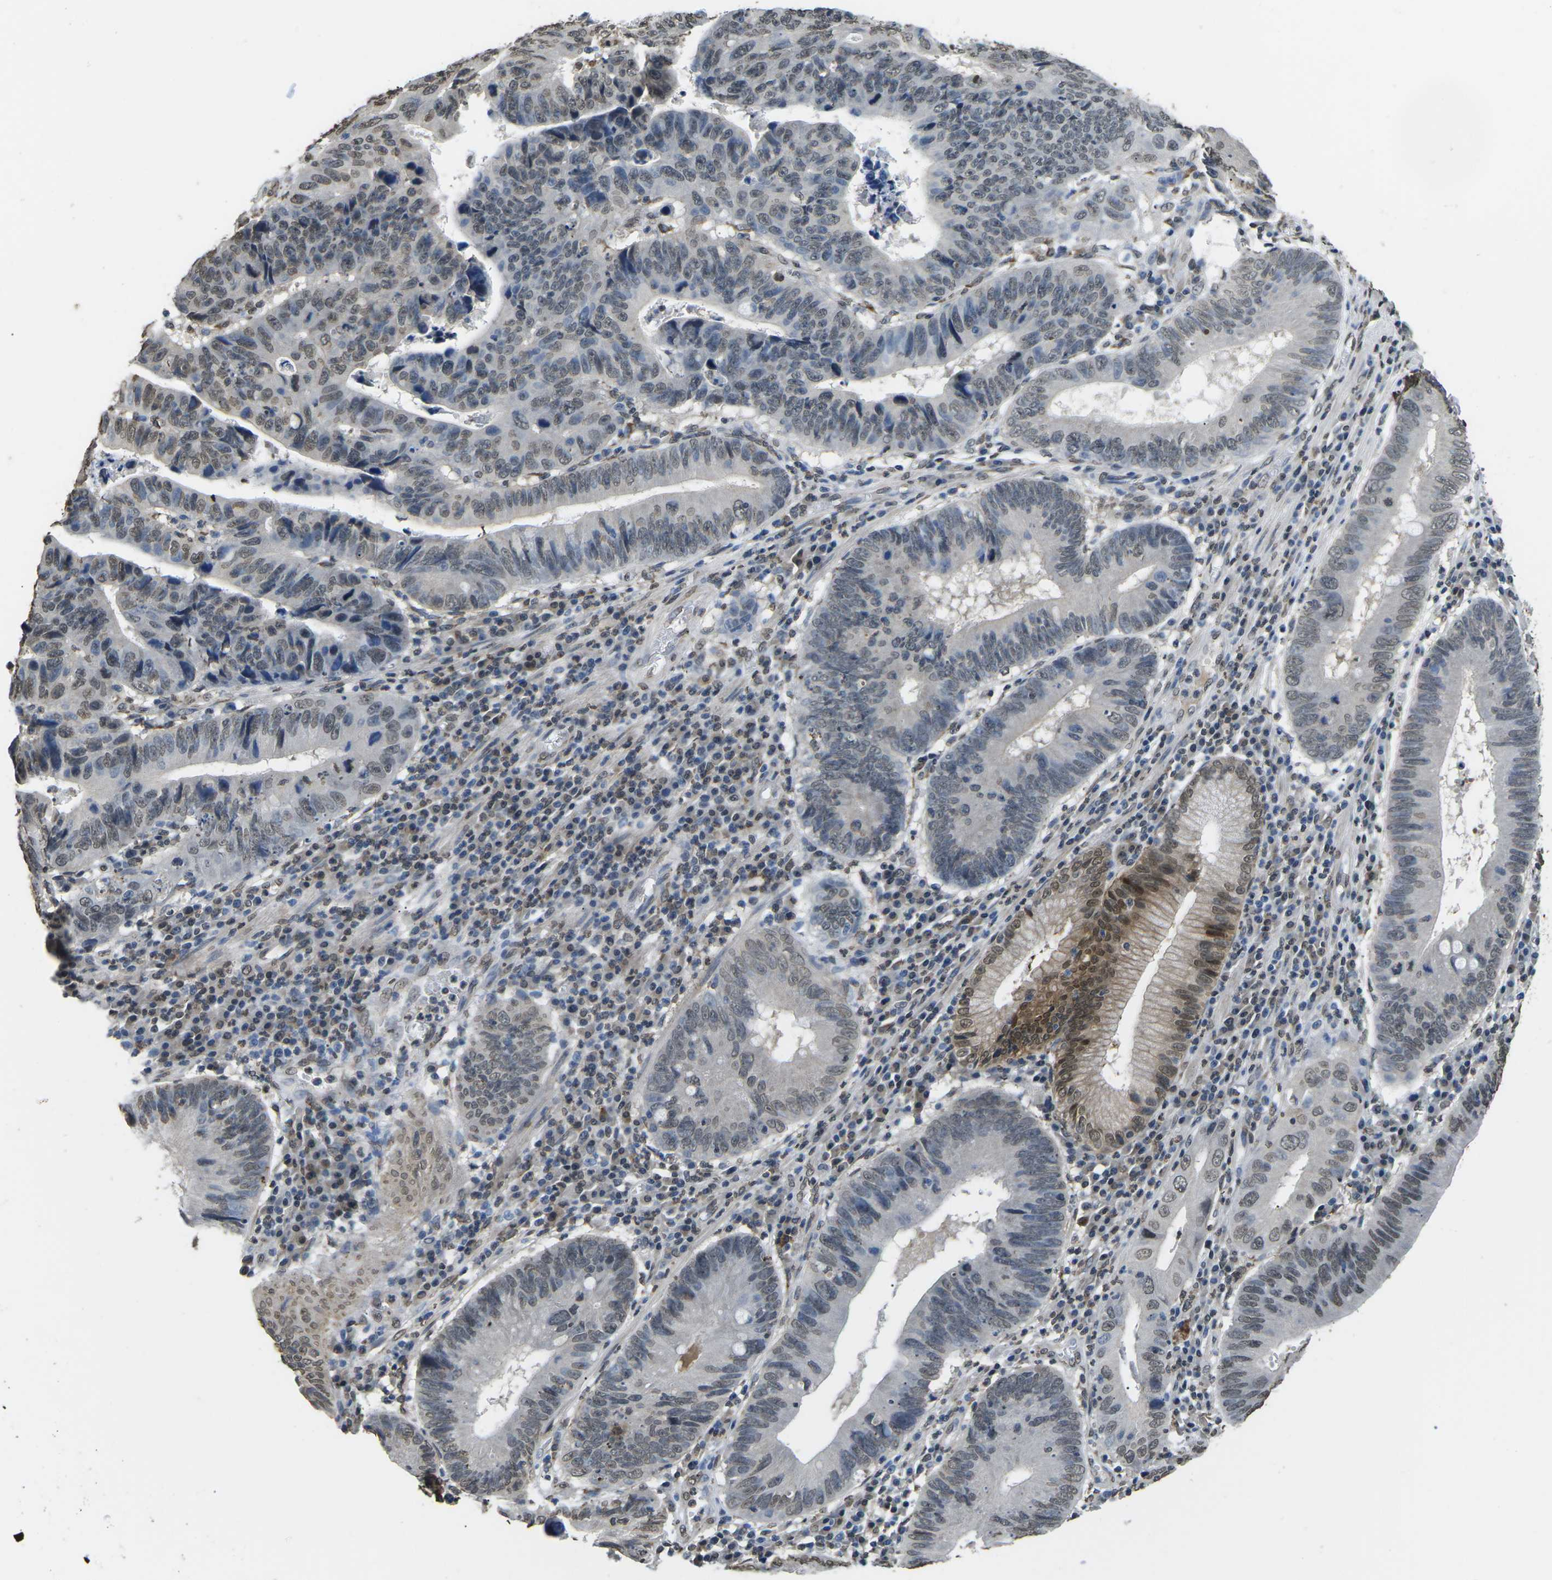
{"staining": {"intensity": "moderate", "quantity": "25%-75%", "location": "nuclear"}, "tissue": "stomach cancer", "cell_type": "Tumor cells", "image_type": "cancer", "snomed": [{"axis": "morphology", "description": "Adenocarcinoma, NOS"}, {"axis": "topography", "description": "Stomach"}], "caption": "Immunohistochemical staining of human stomach cancer exhibits medium levels of moderate nuclear expression in approximately 25%-75% of tumor cells.", "gene": "SCNN1B", "patient": {"sex": "male", "age": 59}}